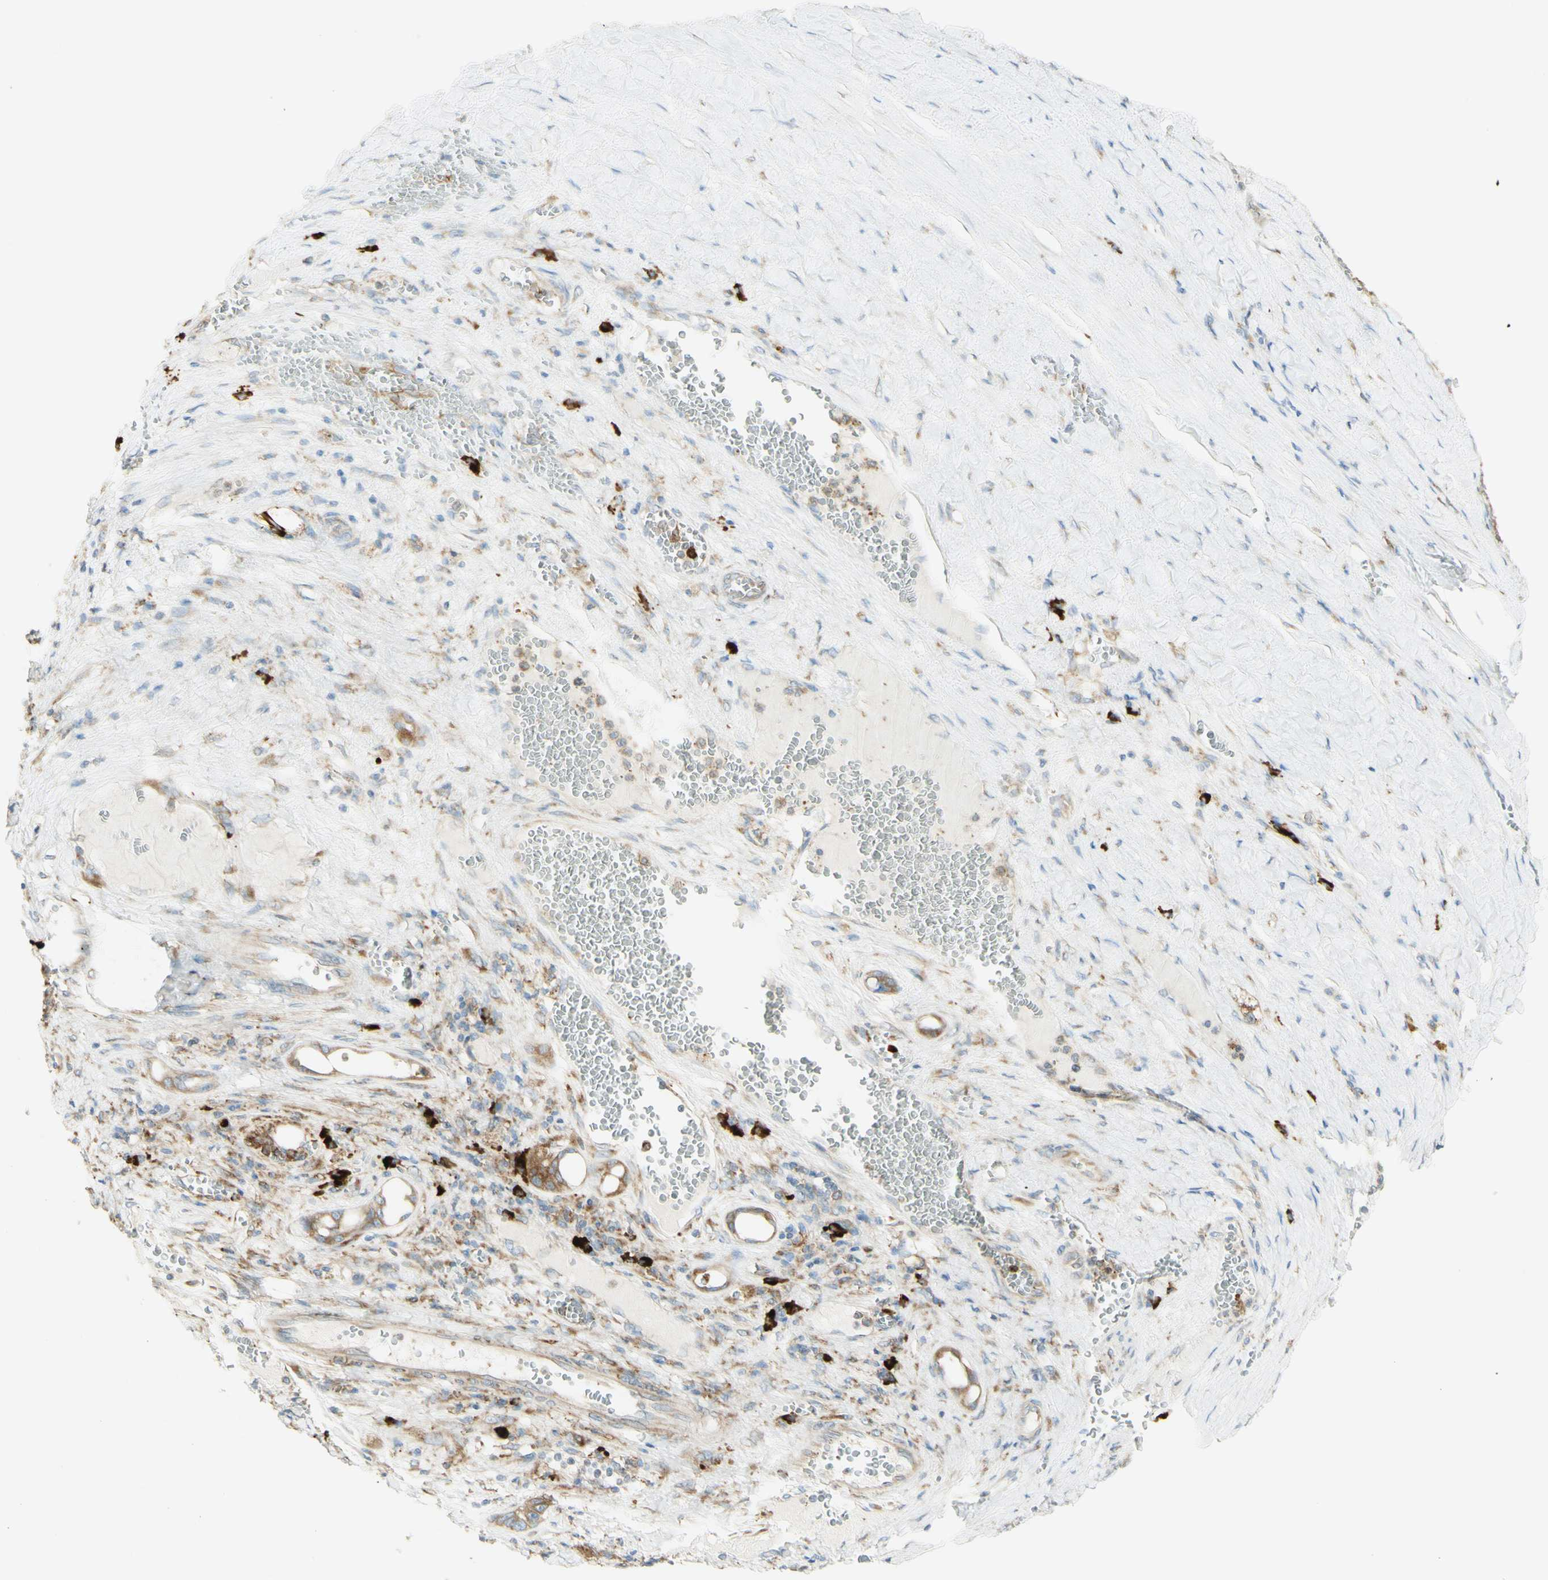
{"staining": {"intensity": "moderate", "quantity": ">75%", "location": "cytoplasmic/membranous"}, "tissue": "liver cancer", "cell_type": "Tumor cells", "image_type": "cancer", "snomed": [{"axis": "morphology", "description": "Carcinoma, Hepatocellular, NOS"}, {"axis": "topography", "description": "Liver"}], "caption": "Liver cancer (hepatocellular carcinoma) tissue demonstrates moderate cytoplasmic/membranous expression in about >75% of tumor cells (brown staining indicates protein expression, while blue staining denotes nuclei).", "gene": "MANF", "patient": {"sex": "female", "age": 73}}